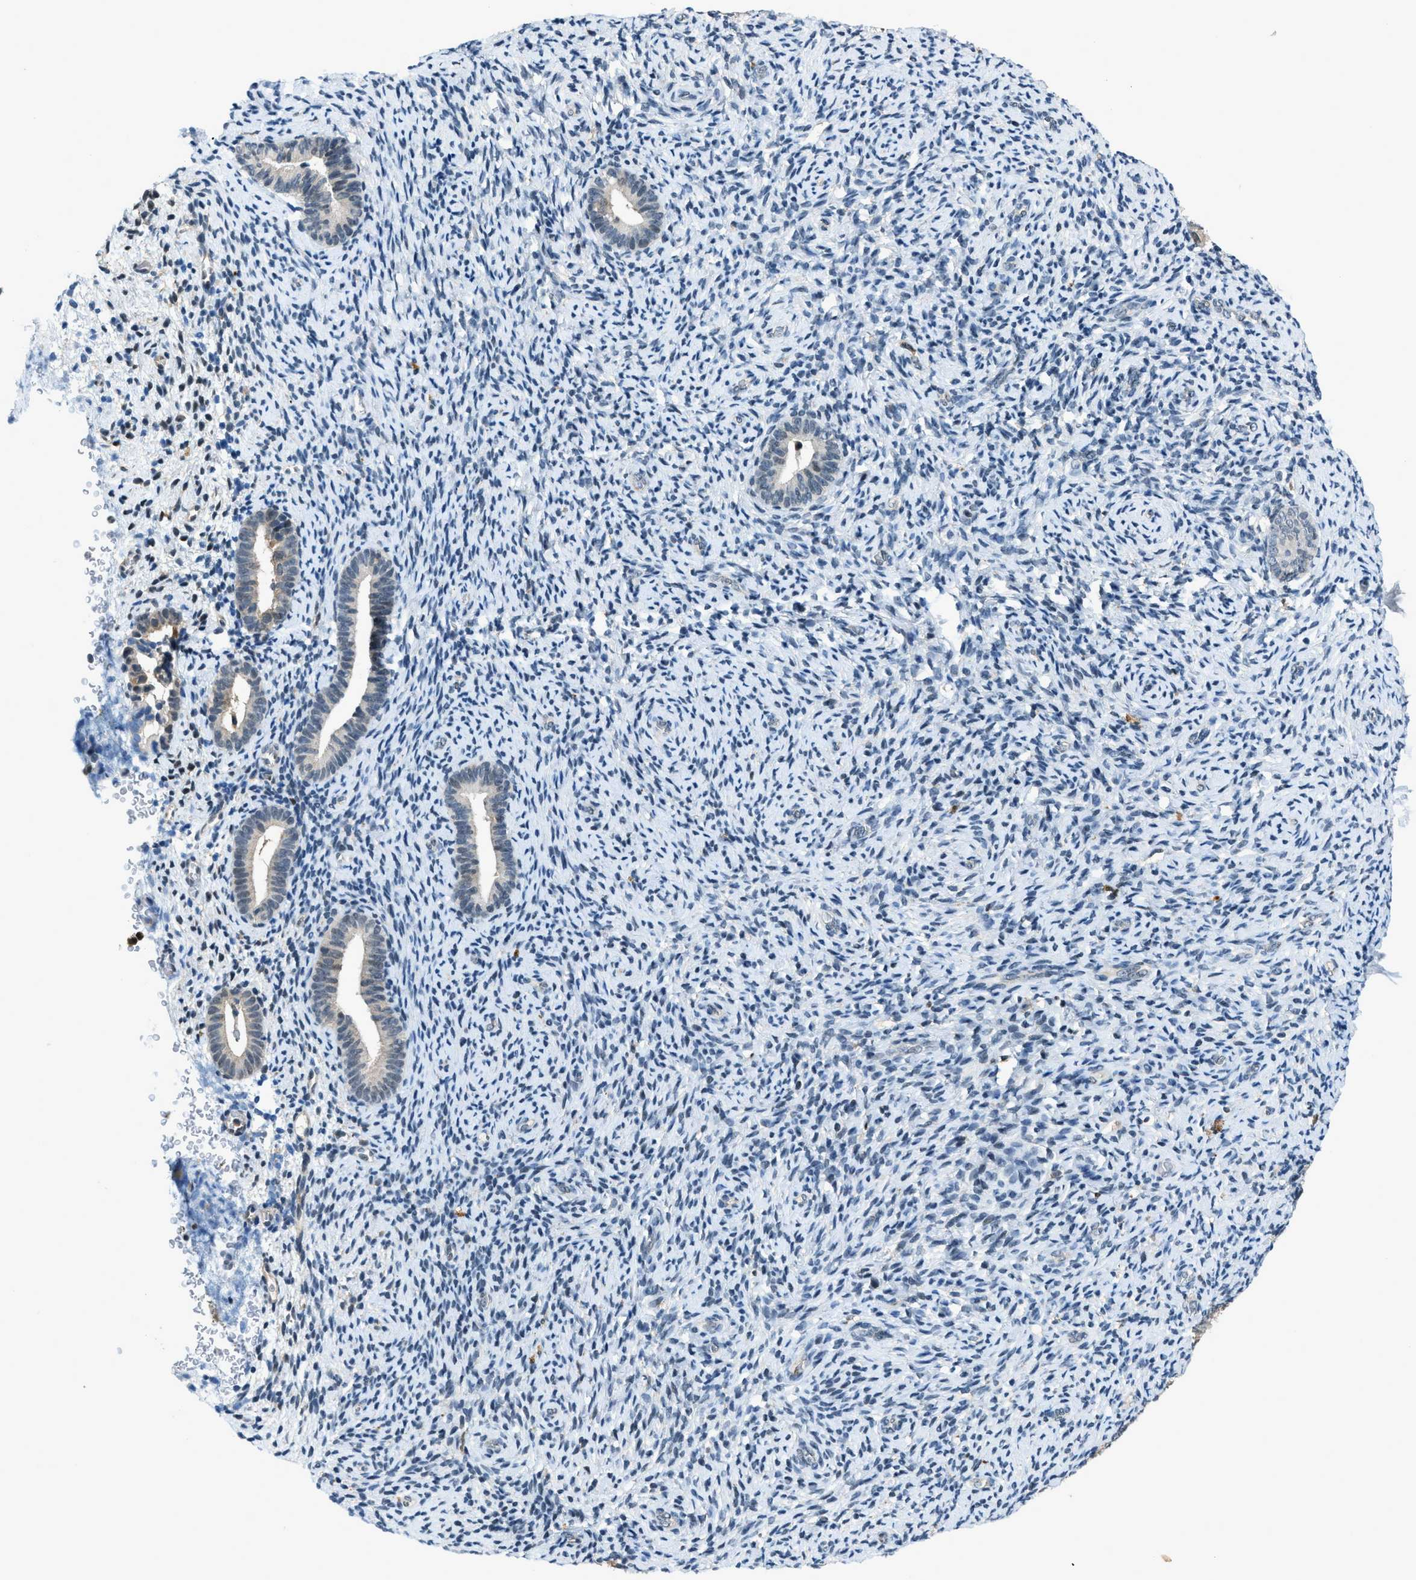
{"staining": {"intensity": "moderate", "quantity": "<25%", "location": "nuclear"}, "tissue": "endometrium", "cell_type": "Cells in endometrial stroma", "image_type": "normal", "snomed": [{"axis": "morphology", "description": "Normal tissue, NOS"}, {"axis": "topography", "description": "Endometrium"}], "caption": "This micrograph reveals normal endometrium stained with immunohistochemistry (IHC) to label a protein in brown. The nuclear of cells in endometrial stroma show moderate positivity for the protein. Nuclei are counter-stained blue.", "gene": "OGFR", "patient": {"sex": "female", "age": 51}}